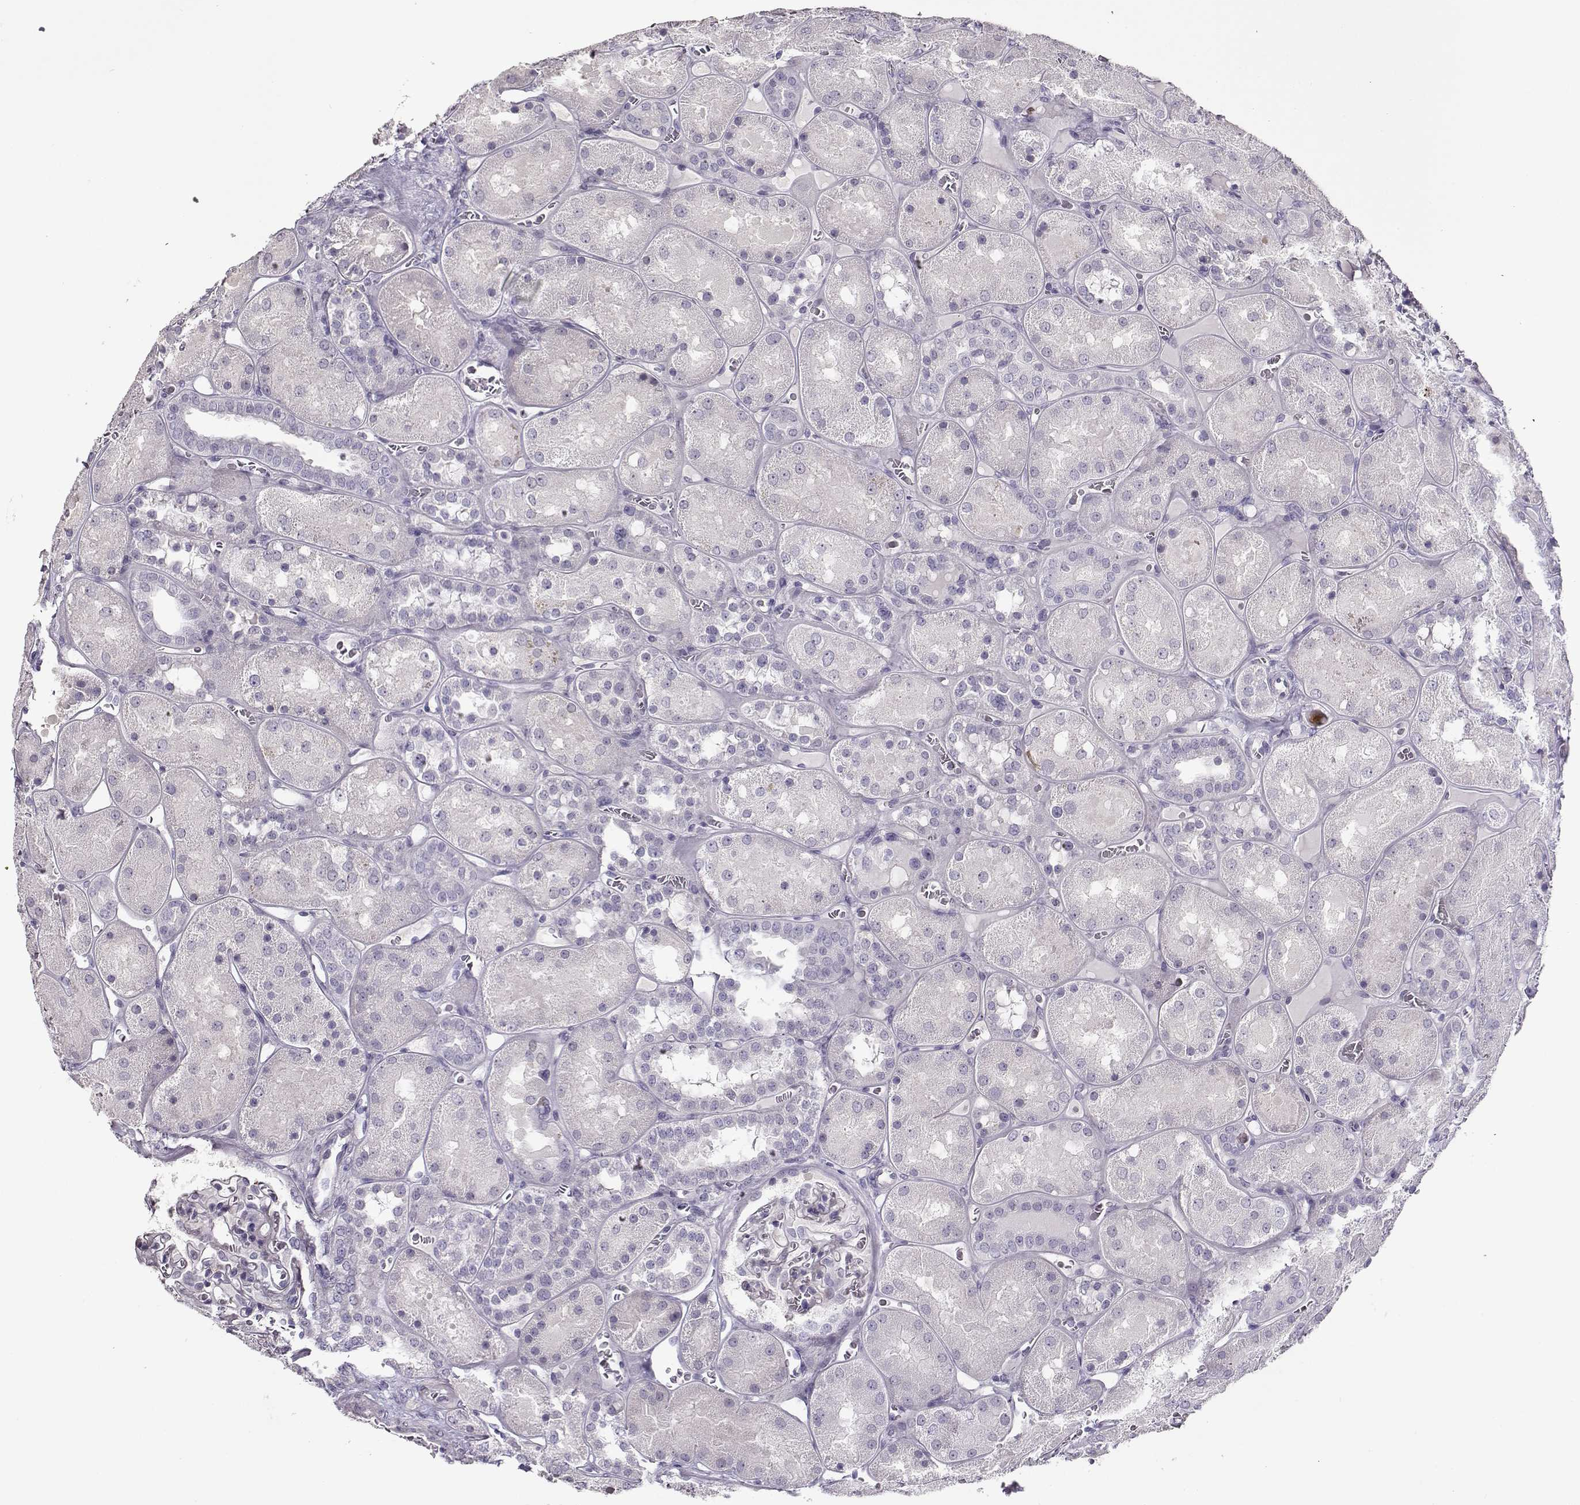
{"staining": {"intensity": "negative", "quantity": "none", "location": "none"}, "tissue": "kidney", "cell_type": "Cells in glomeruli", "image_type": "normal", "snomed": [{"axis": "morphology", "description": "Normal tissue, NOS"}, {"axis": "topography", "description": "Kidney"}], "caption": "Immunohistochemistry (IHC) micrograph of normal kidney: kidney stained with DAB (3,3'-diaminobenzidine) displays no significant protein positivity in cells in glomeruli.", "gene": "NPW", "patient": {"sex": "male", "age": 73}}